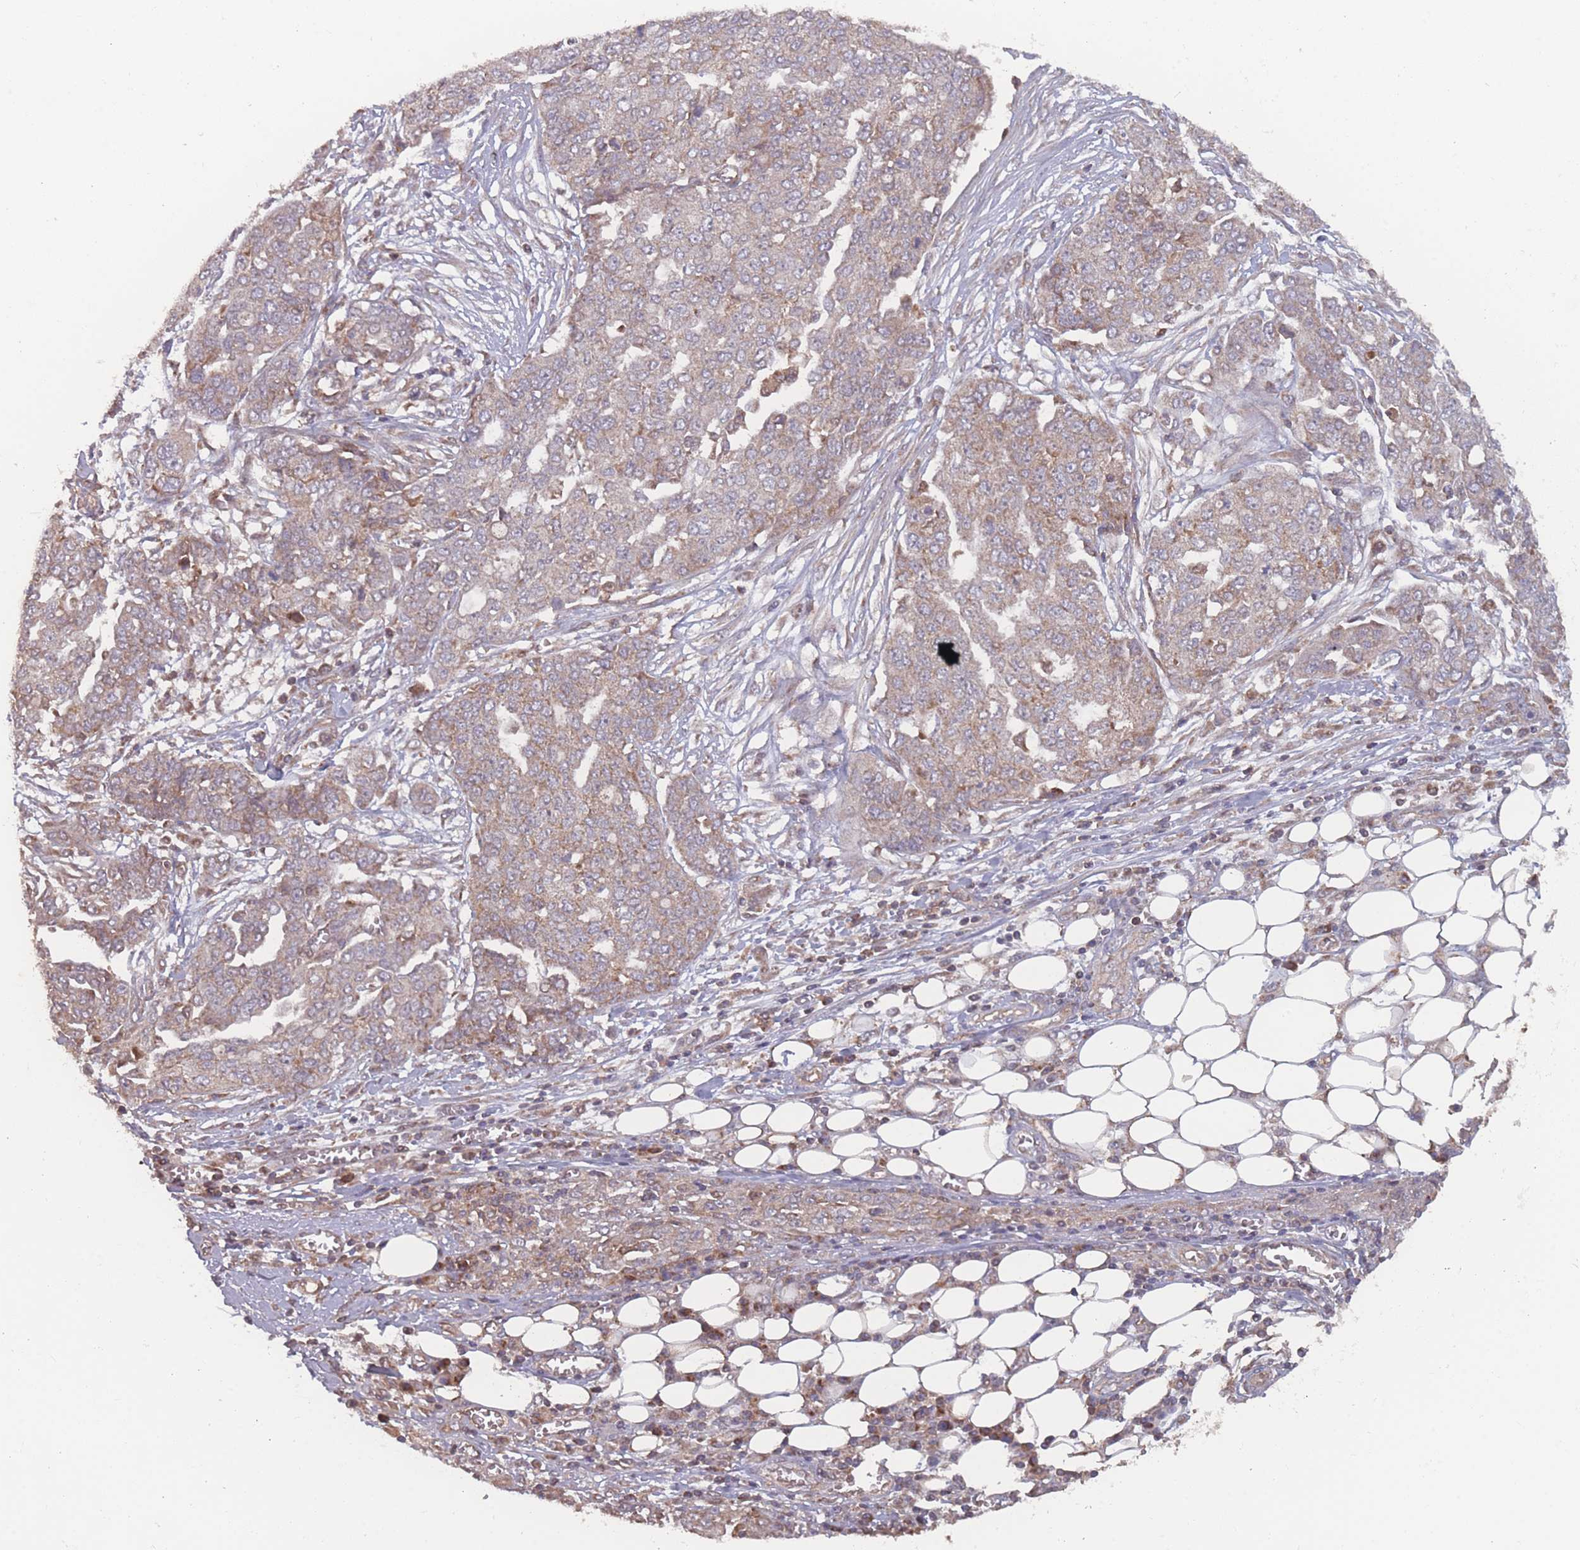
{"staining": {"intensity": "weak", "quantity": "25%-75%", "location": "cytoplasmic/membranous"}, "tissue": "ovarian cancer", "cell_type": "Tumor cells", "image_type": "cancer", "snomed": [{"axis": "morphology", "description": "Cystadenocarcinoma, serous, NOS"}, {"axis": "topography", "description": "Soft tissue"}, {"axis": "topography", "description": "Ovary"}], "caption": "Human serous cystadenocarcinoma (ovarian) stained for a protein (brown) exhibits weak cytoplasmic/membranous positive staining in approximately 25%-75% of tumor cells.", "gene": "ATP5MG", "patient": {"sex": "female", "age": 57}}